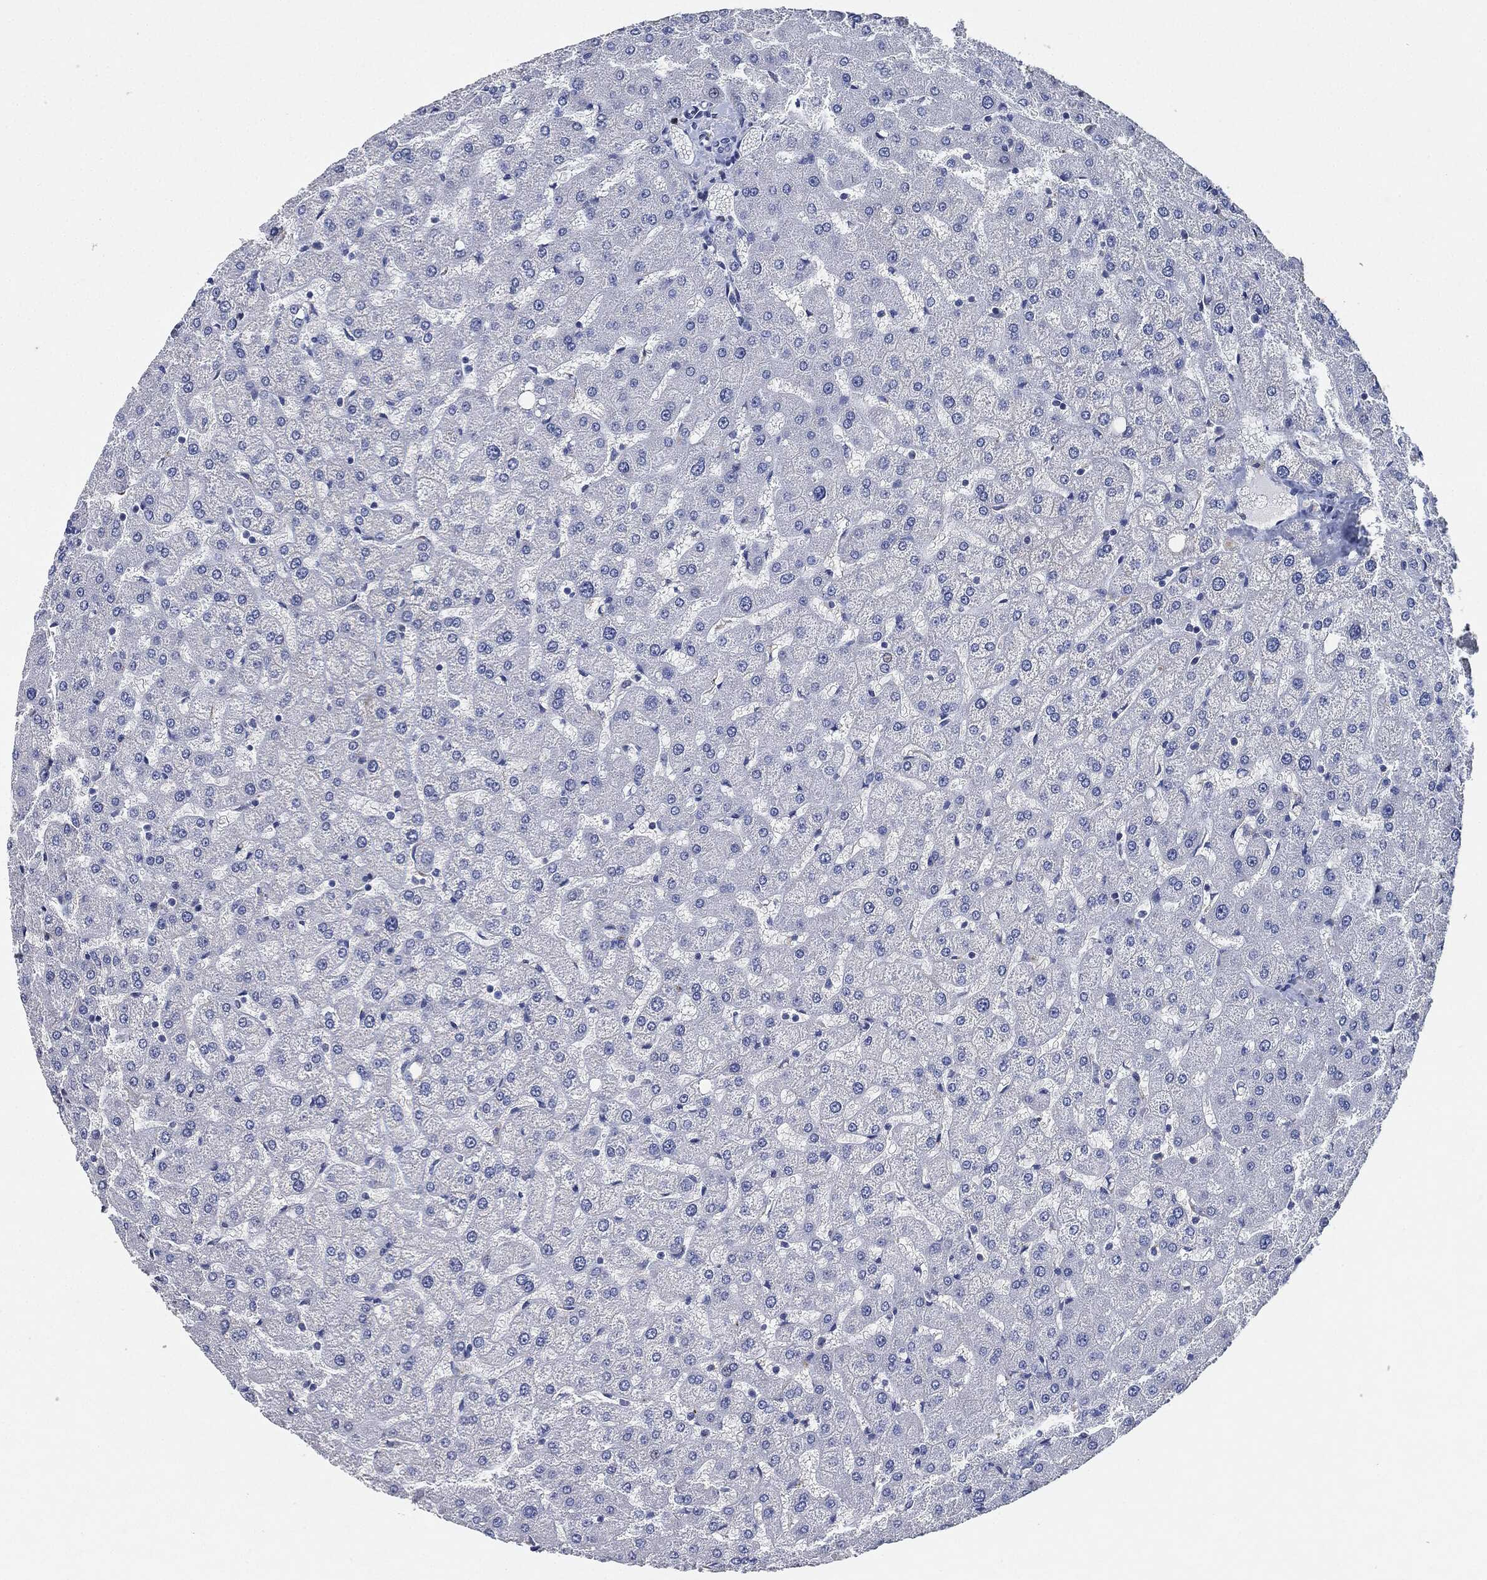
{"staining": {"intensity": "negative", "quantity": "none", "location": "none"}, "tissue": "liver", "cell_type": "Cholangiocytes", "image_type": "normal", "snomed": [{"axis": "morphology", "description": "Normal tissue, NOS"}, {"axis": "topography", "description": "Liver"}], "caption": "This is an IHC photomicrograph of unremarkable human liver. There is no expression in cholangiocytes.", "gene": "NTRK1", "patient": {"sex": "female", "age": 50}}